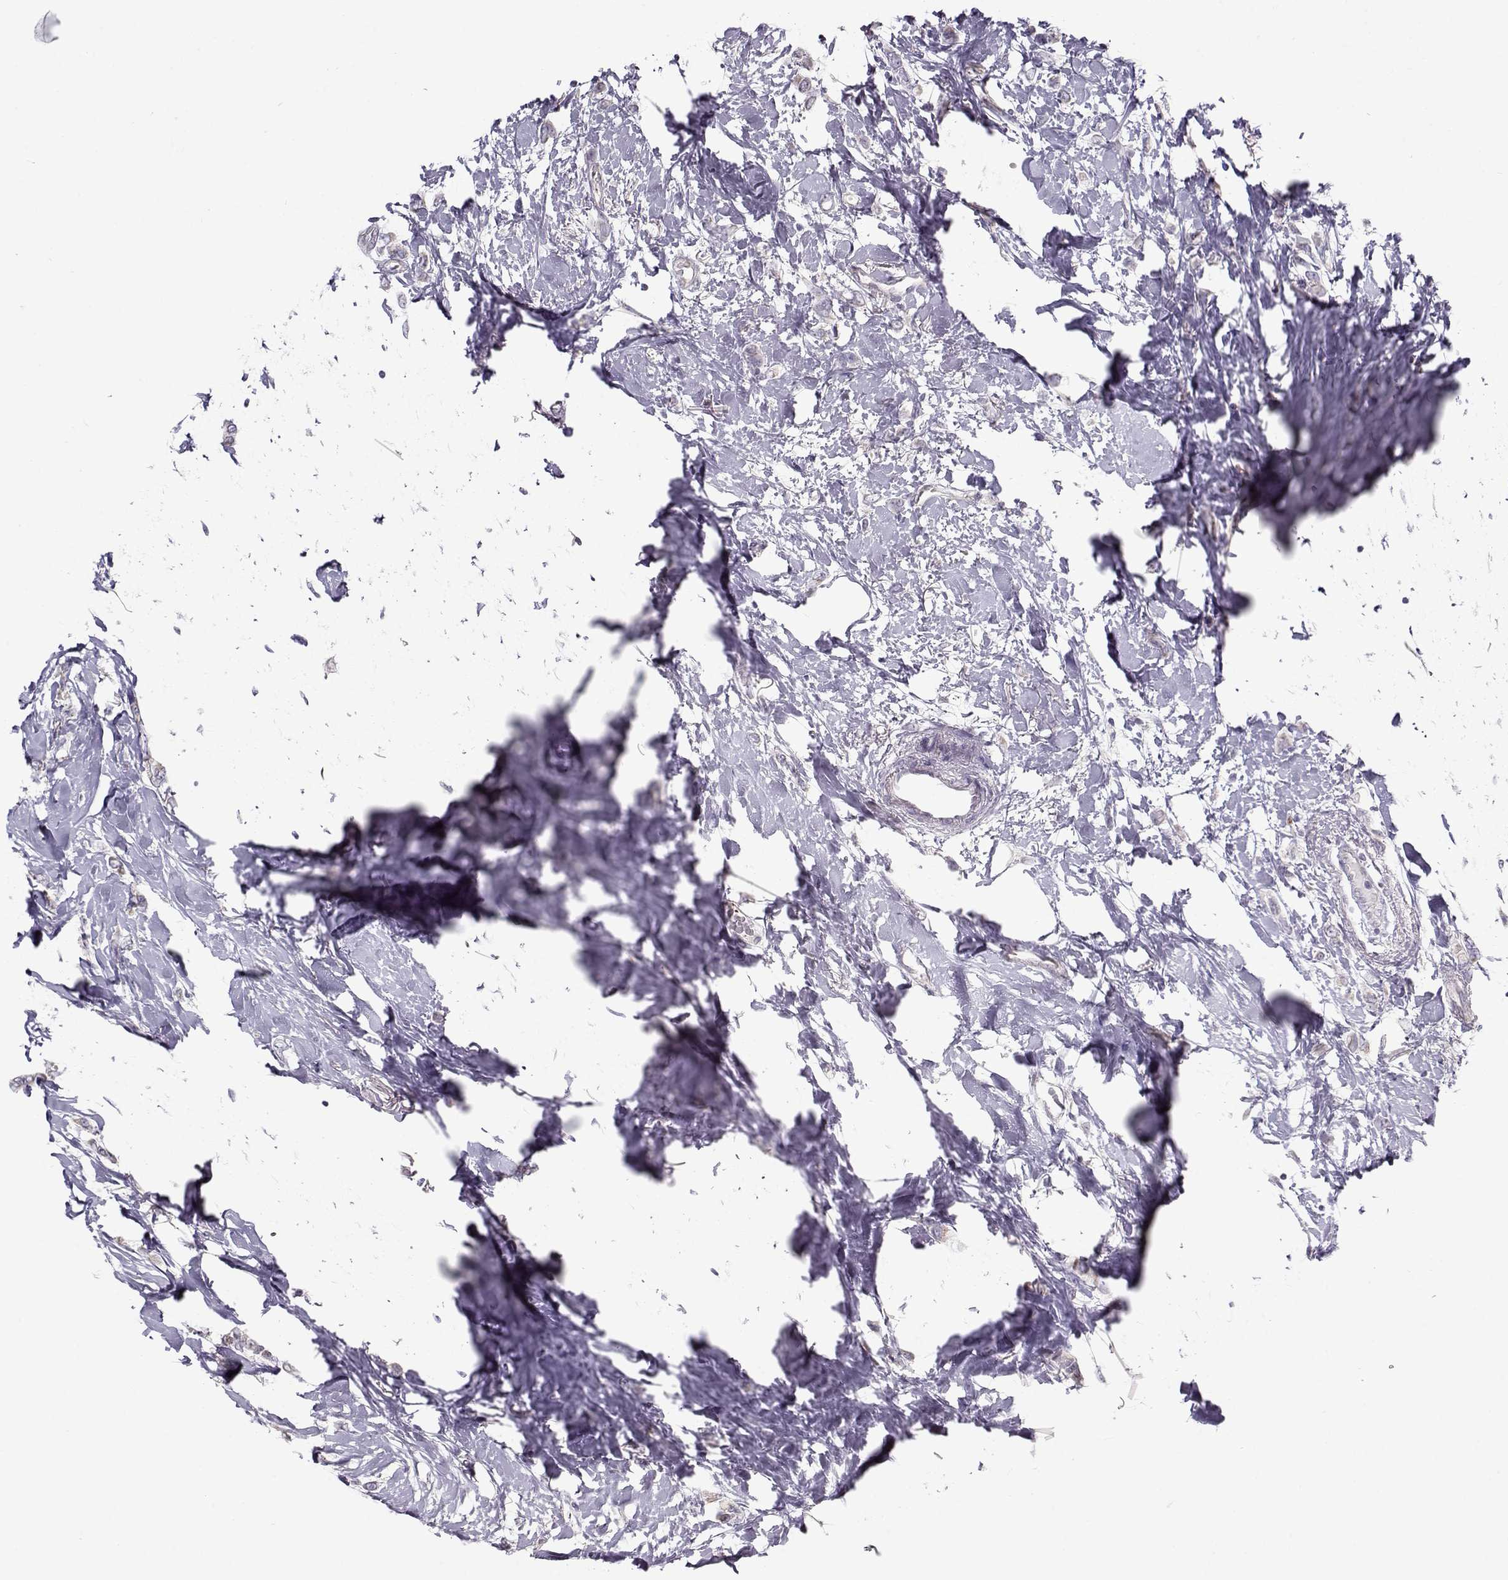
{"staining": {"intensity": "negative", "quantity": "none", "location": "none"}, "tissue": "breast cancer", "cell_type": "Tumor cells", "image_type": "cancer", "snomed": [{"axis": "morphology", "description": "Lobular carcinoma"}, {"axis": "topography", "description": "Breast"}], "caption": "IHC micrograph of human breast cancer (lobular carcinoma) stained for a protein (brown), which displays no staining in tumor cells.", "gene": "KLF17", "patient": {"sex": "female", "age": 66}}